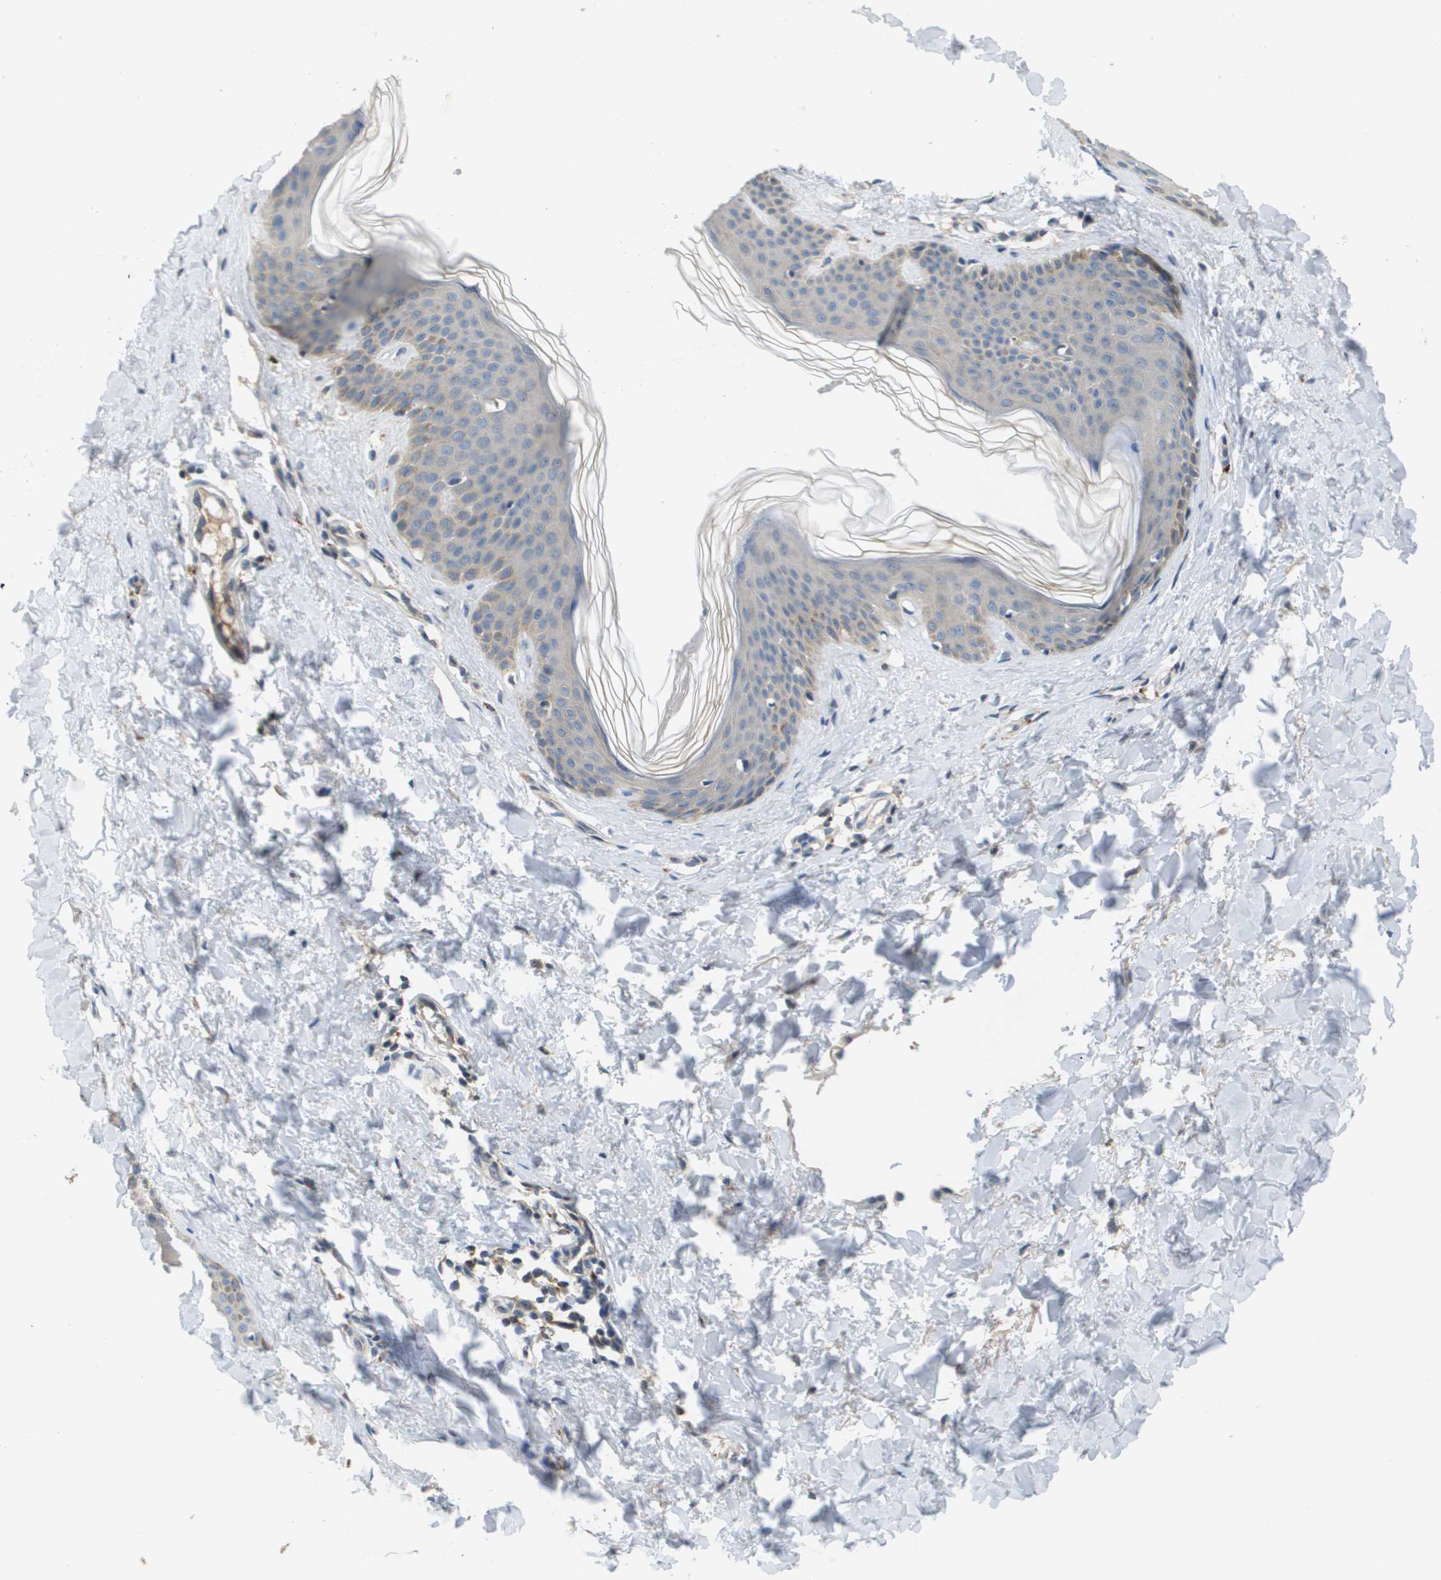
{"staining": {"intensity": "negative", "quantity": "none", "location": "none"}, "tissue": "skin", "cell_type": "Fibroblasts", "image_type": "normal", "snomed": [{"axis": "morphology", "description": "Normal tissue, NOS"}, {"axis": "topography", "description": "Skin"}], "caption": "Immunohistochemistry (IHC) photomicrograph of normal skin stained for a protein (brown), which demonstrates no positivity in fibroblasts.", "gene": "SLC25A20", "patient": {"sex": "female", "age": 17}}